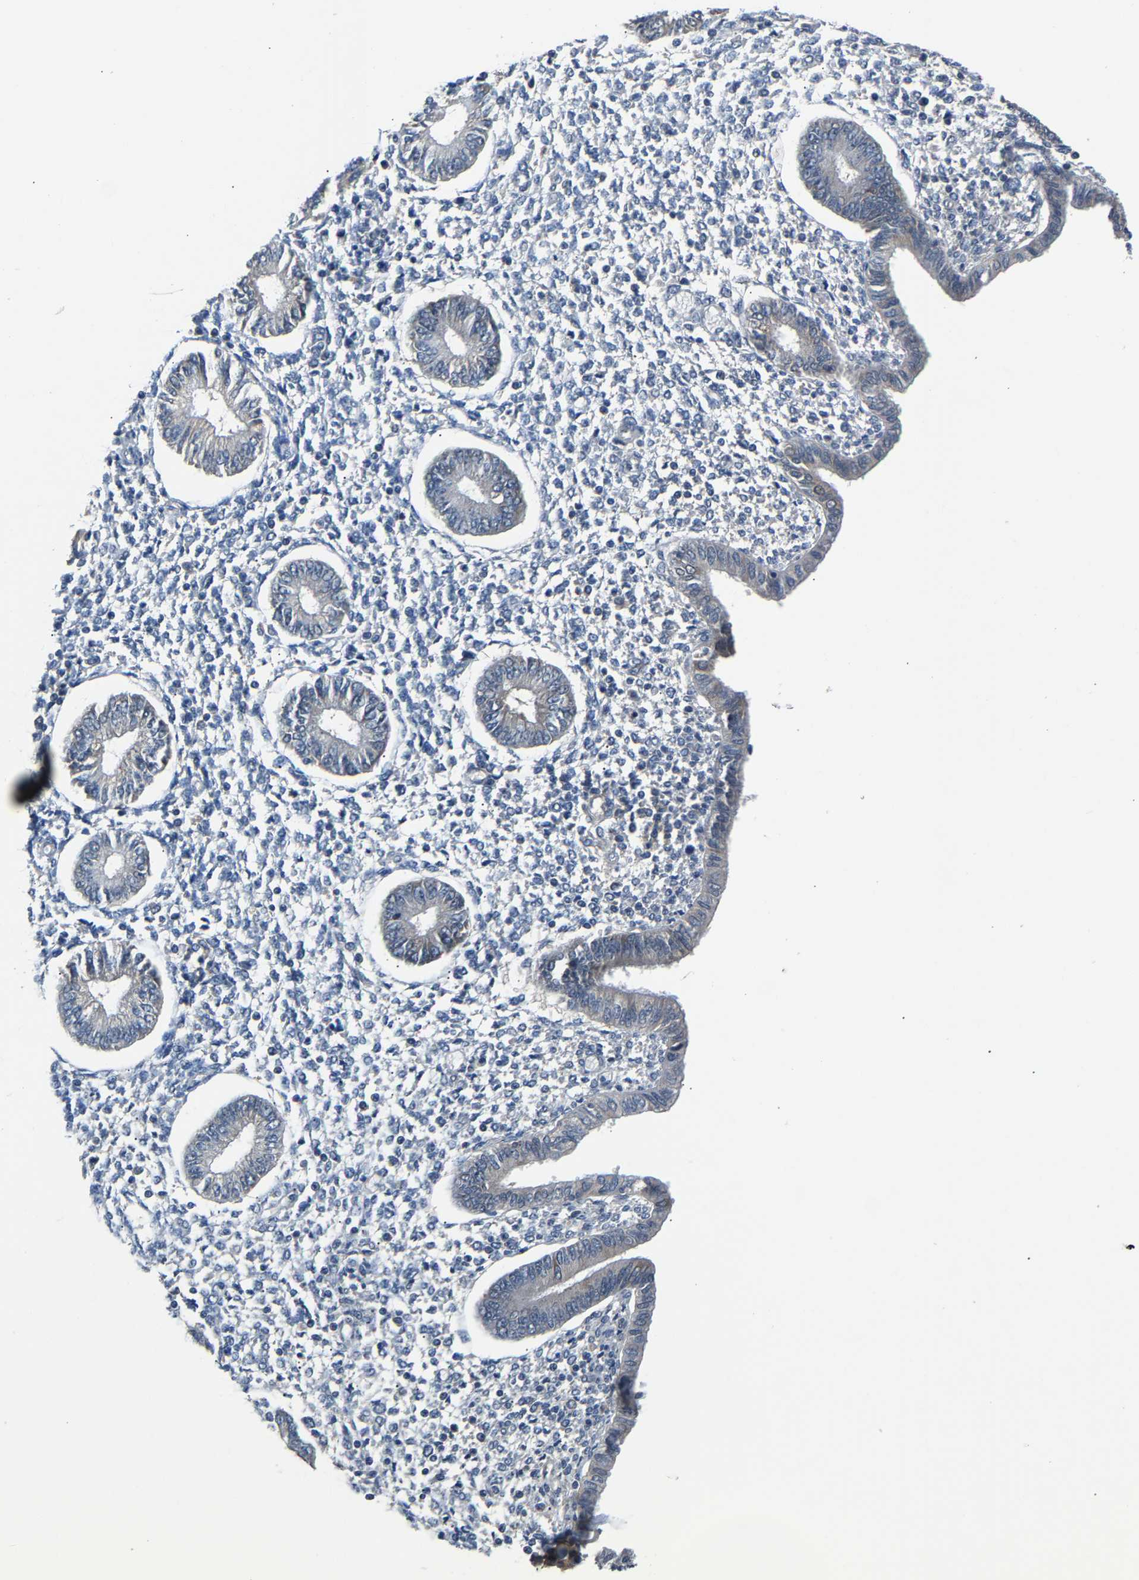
{"staining": {"intensity": "negative", "quantity": "none", "location": "none"}, "tissue": "endometrium", "cell_type": "Cells in endometrial stroma", "image_type": "normal", "snomed": [{"axis": "morphology", "description": "Normal tissue, NOS"}, {"axis": "topography", "description": "Endometrium"}], "caption": "DAB immunohistochemical staining of normal human endometrium reveals no significant staining in cells in endometrial stroma.", "gene": "ABCC9", "patient": {"sex": "female", "age": 50}}